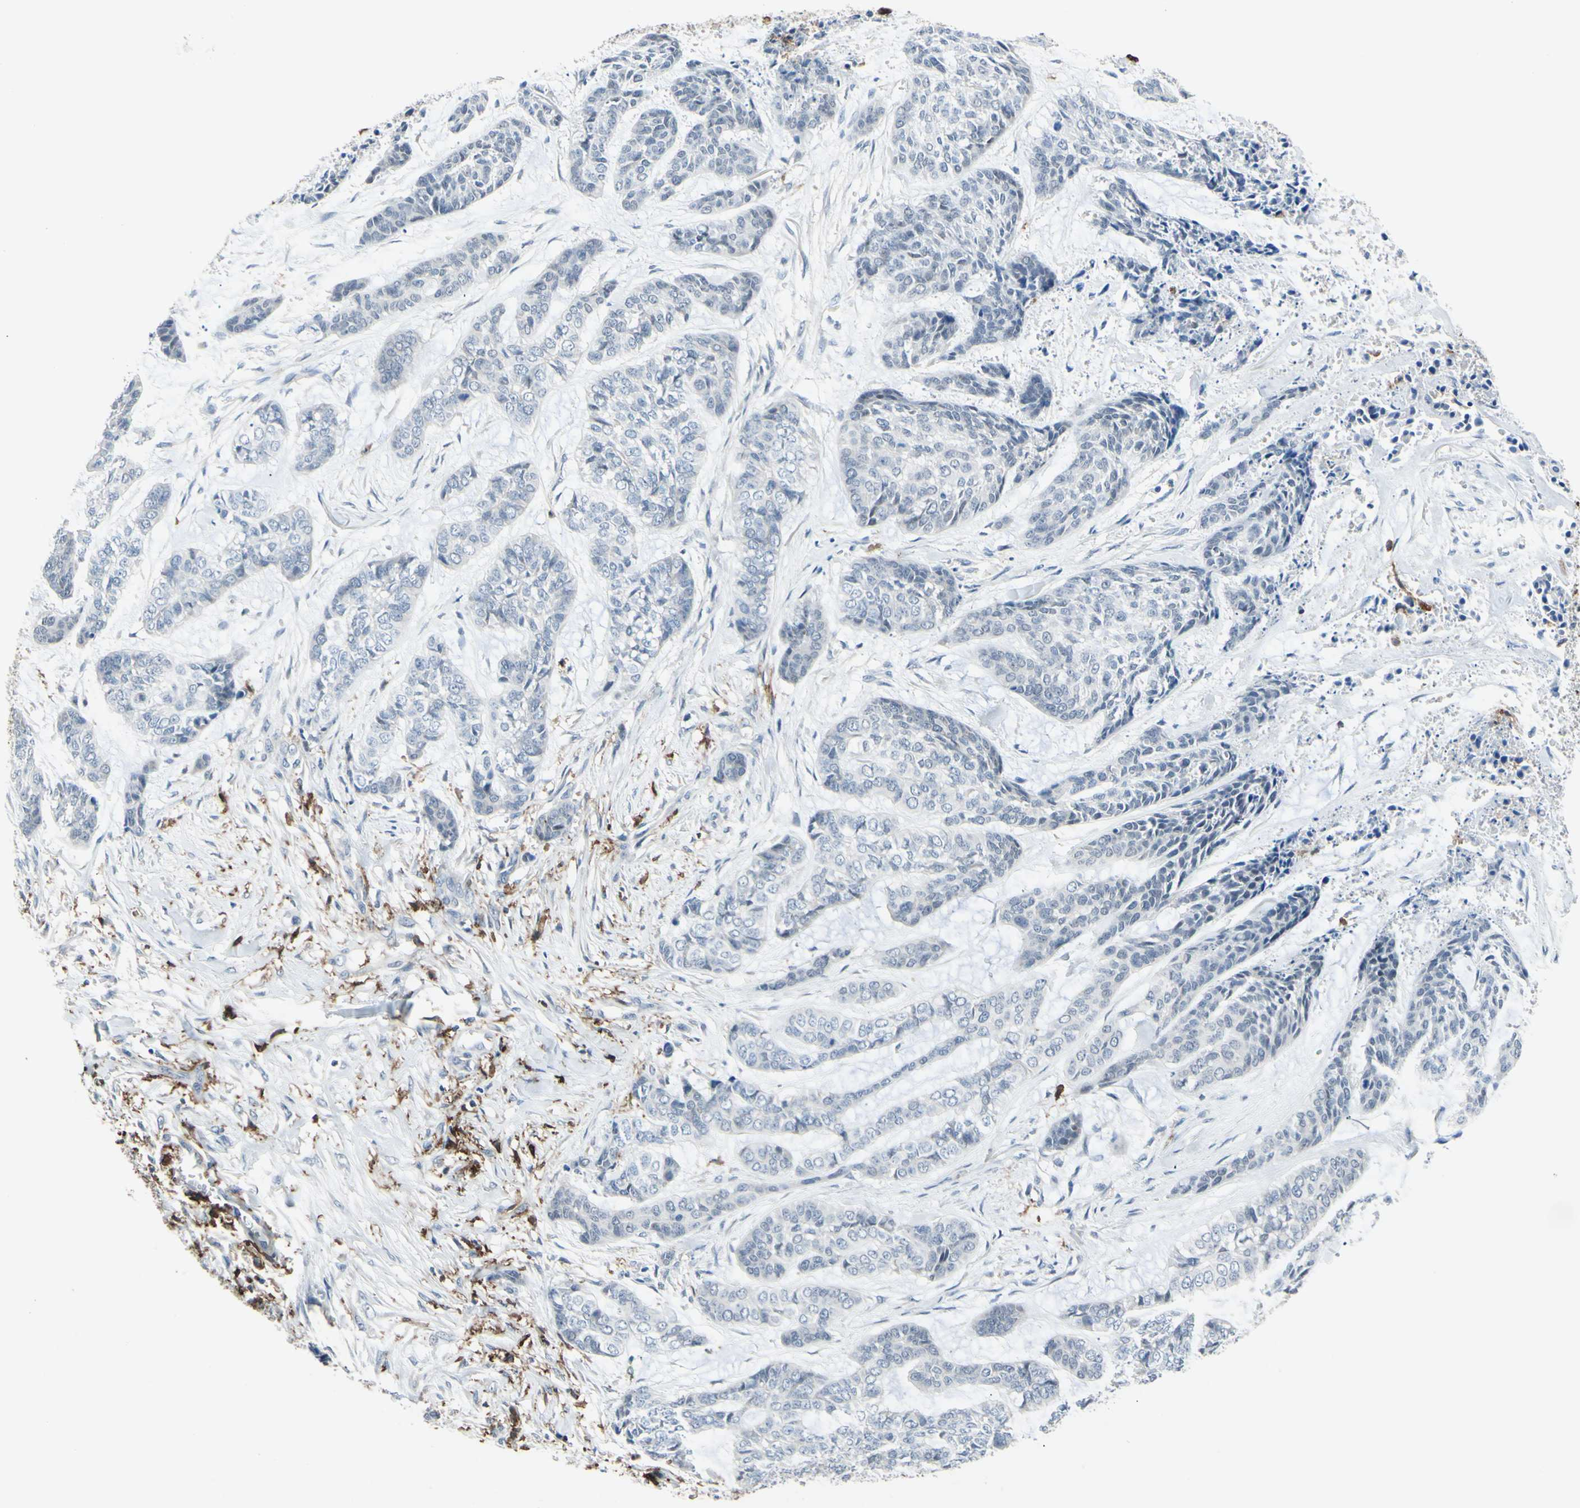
{"staining": {"intensity": "negative", "quantity": "none", "location": "none"}, "tissue": "skin cancer", "cell_type": "Tumor cells", "image_type": "cancer", "snomed": [{"axis": "morphology", "description": "Basal cell carcinoma"}, {"axis": "topography", "description": "Skin"}], "caption": "The image demonstrates no staining of tumor cells in skin basal cell carcinoma.", "gene": "FCGR2A", "patient": {"sex": "female", "age": 64}}